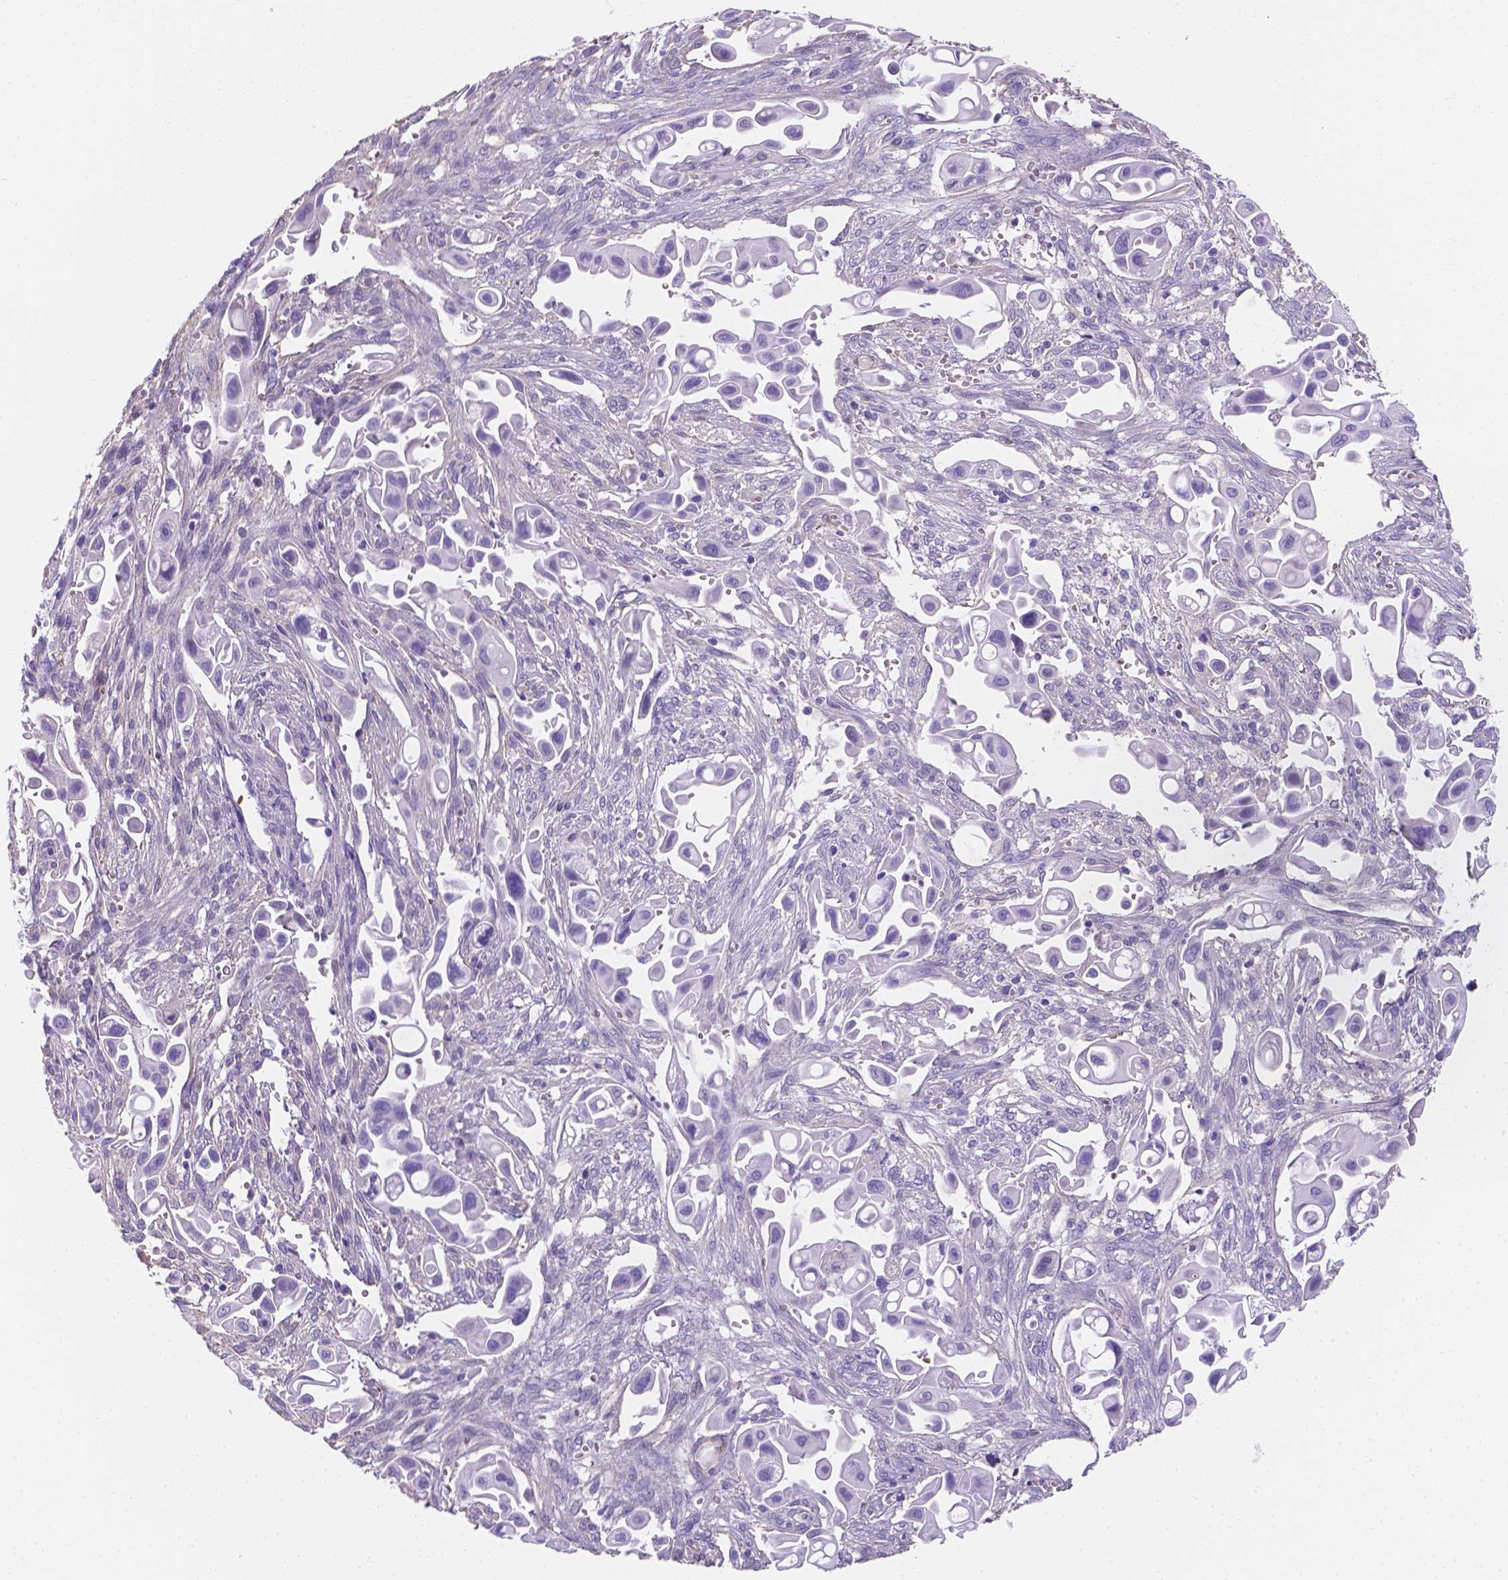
{"staining": {"intensity": "negative", "quantity": "none", "location": "none"}, "tissue": "pancreatic cancer", "cell_type": "Tumor cells", "image_type": "cancer", "snomed": [{"axis": "morphology", "description": "Adenocarcinoma, NOS"}, {"axis": "topography", "description": "Pancreas"}], "caption": "Micrograph shows no protein expression in tumor cells of pancreatic adenocarcinoma tissue.", "gene": "SLC40A1", "patient": {"sex": "male", "age": 50}}